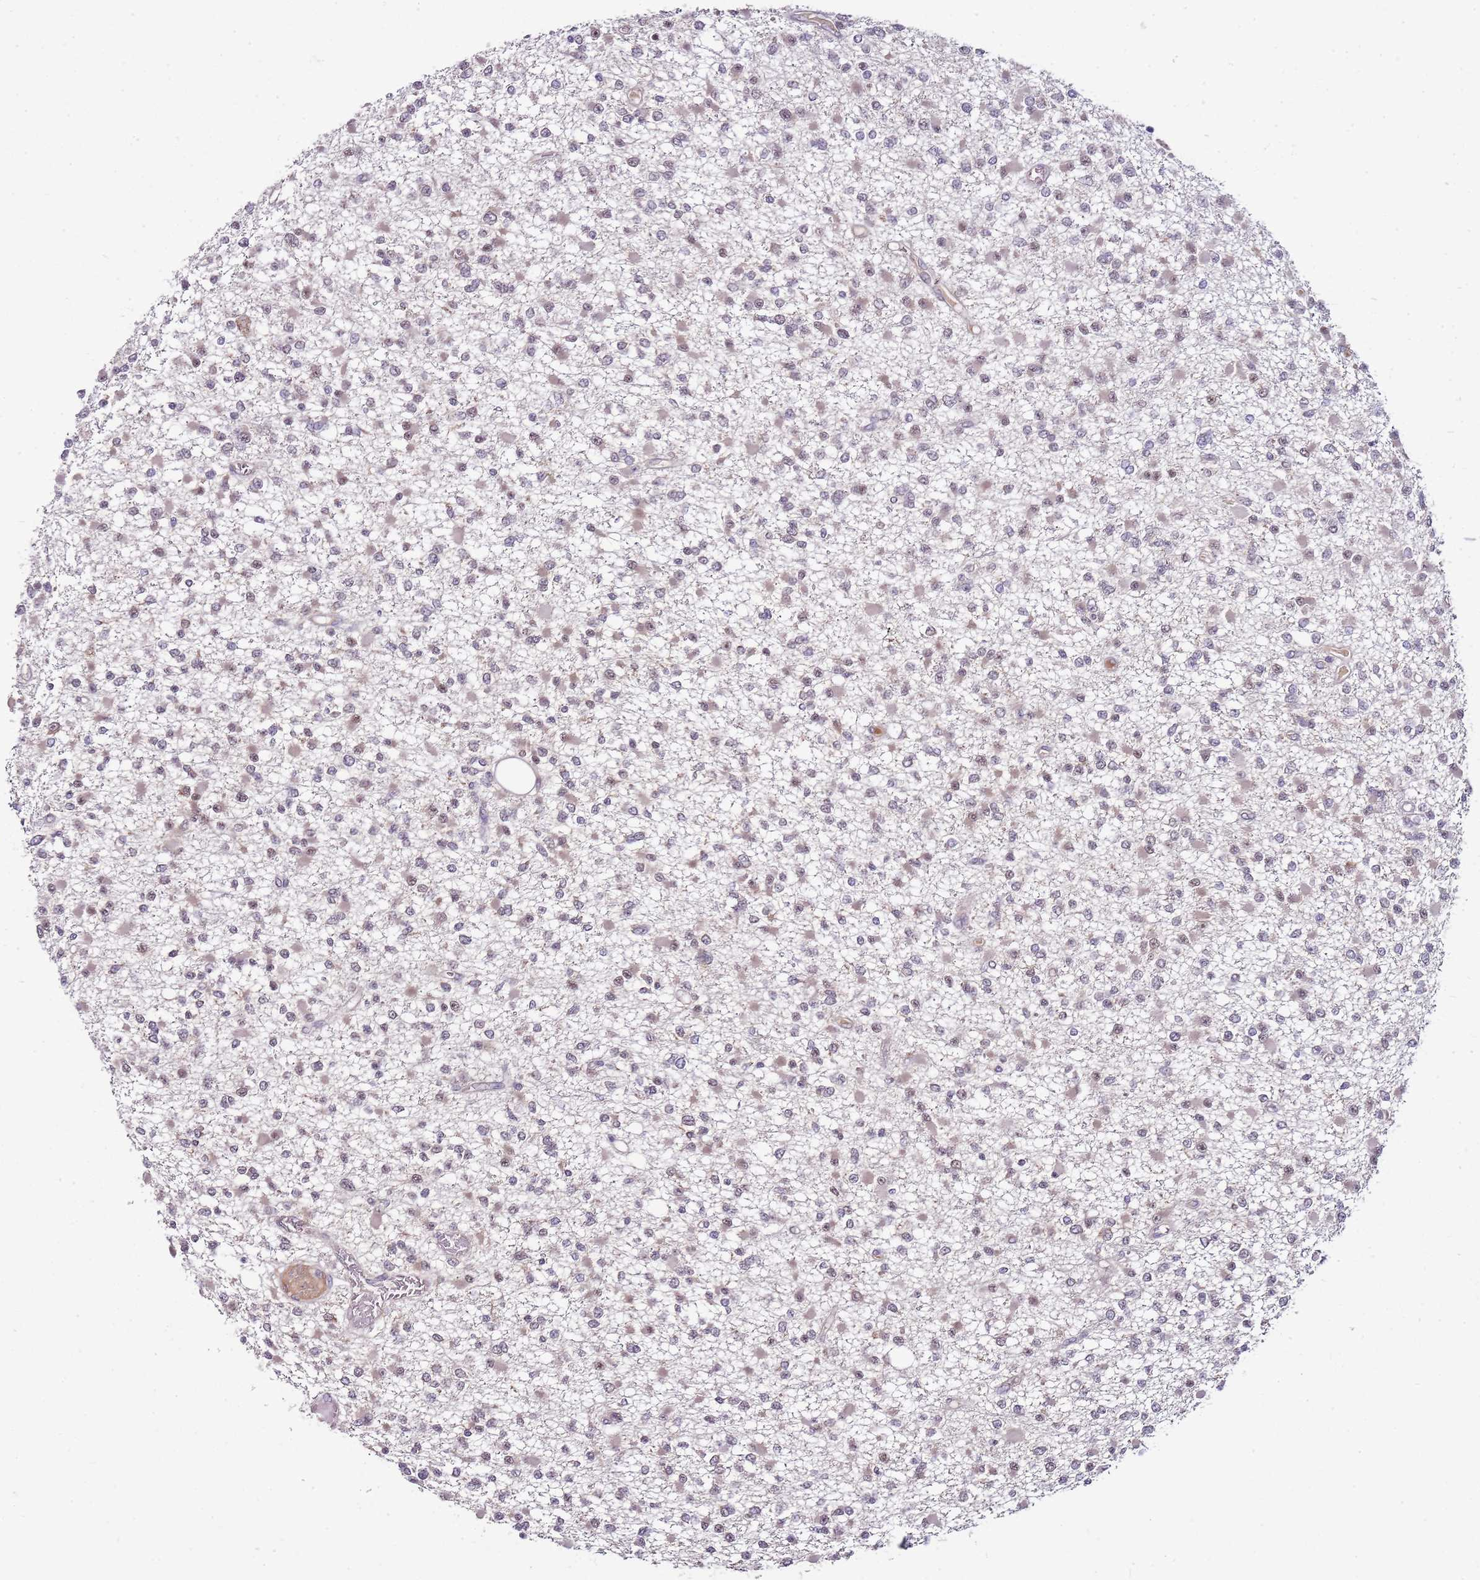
{"staining": {"intensity": "negative", "quantity": "none", "location": "none"}, "tissue": "glioma", "cell_type": "Tumor cells", "image_type": "cancer", "snomed": [{"axis": "morphology", "description": "Glioma, malignant, Low grade"}, {"axis": "topography", "description": "Brain"}], "caption": "Malignant glioma (low-grade) was stained to show a protein in brown. There is no significant expression in tumor cells. Brightfield microscopy of immunohistochemistry (IHC) stained with DAB (brown) and hematoxylin (blue), captured at high magnification.", "gene": "FBXL22", "patient": {"sex": "female", "age": 22}}